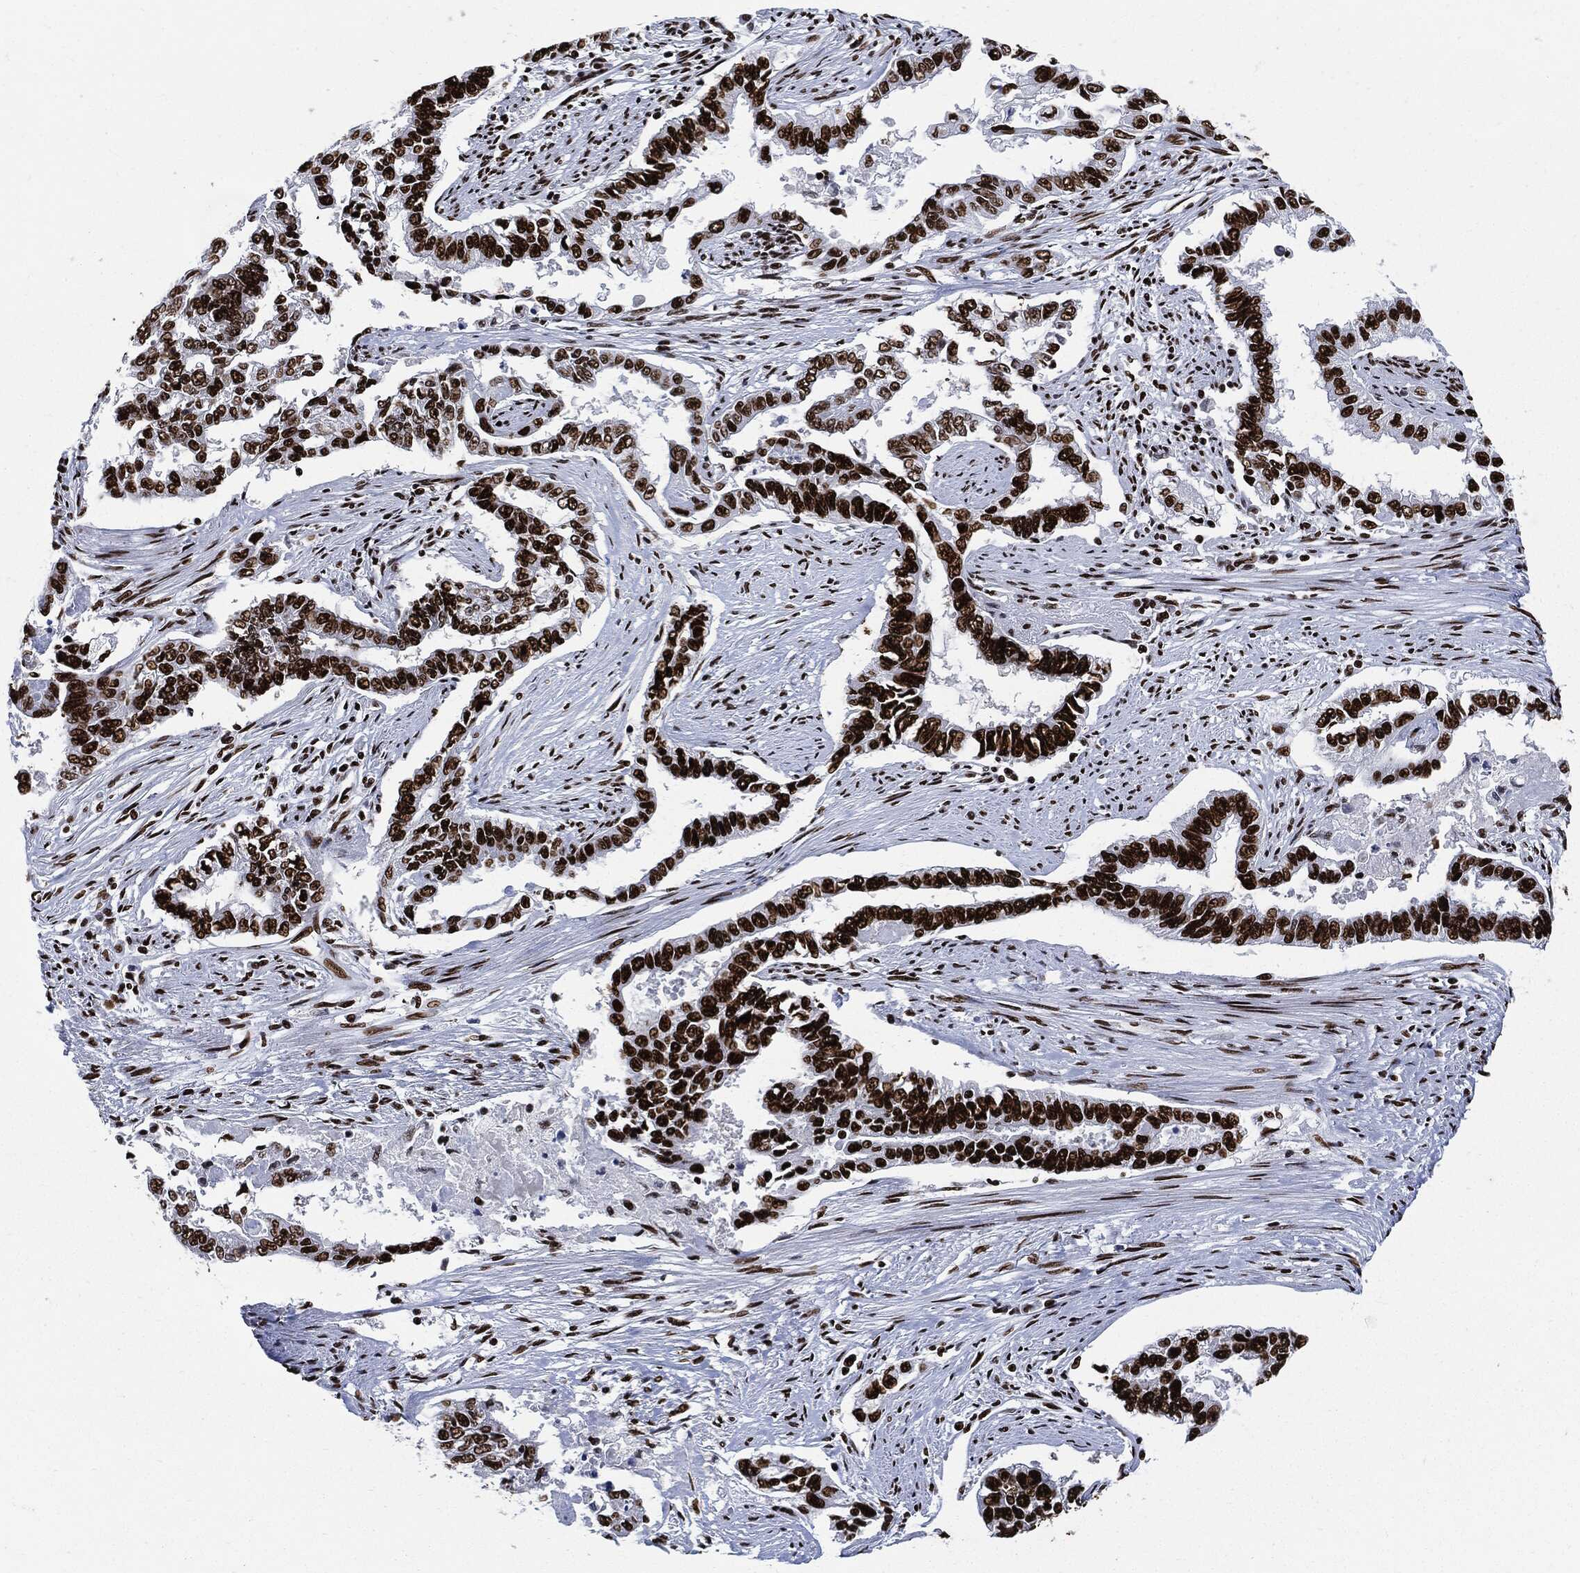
{"staining": {"intensity": "strong", "quantity": ">75%", "location": "nuclear"}, "tissue": "endometrial cancer", "cell_type": "Tumor cells", "image_type": "cancer", "snomed": [{"axis": "morphology", "description": "Adenocarcinoma, NOS"}, {"axis": "topography", "description": "Uterus"}], "caption": "Protein positivity by immunohistochemistry exhibits strong nuclear staining in about >75% of tumor cells in endometrial cancer (adenocarcinoma).", "gene": "RECQL", "patient": {"sex": "female", "age": 59}}